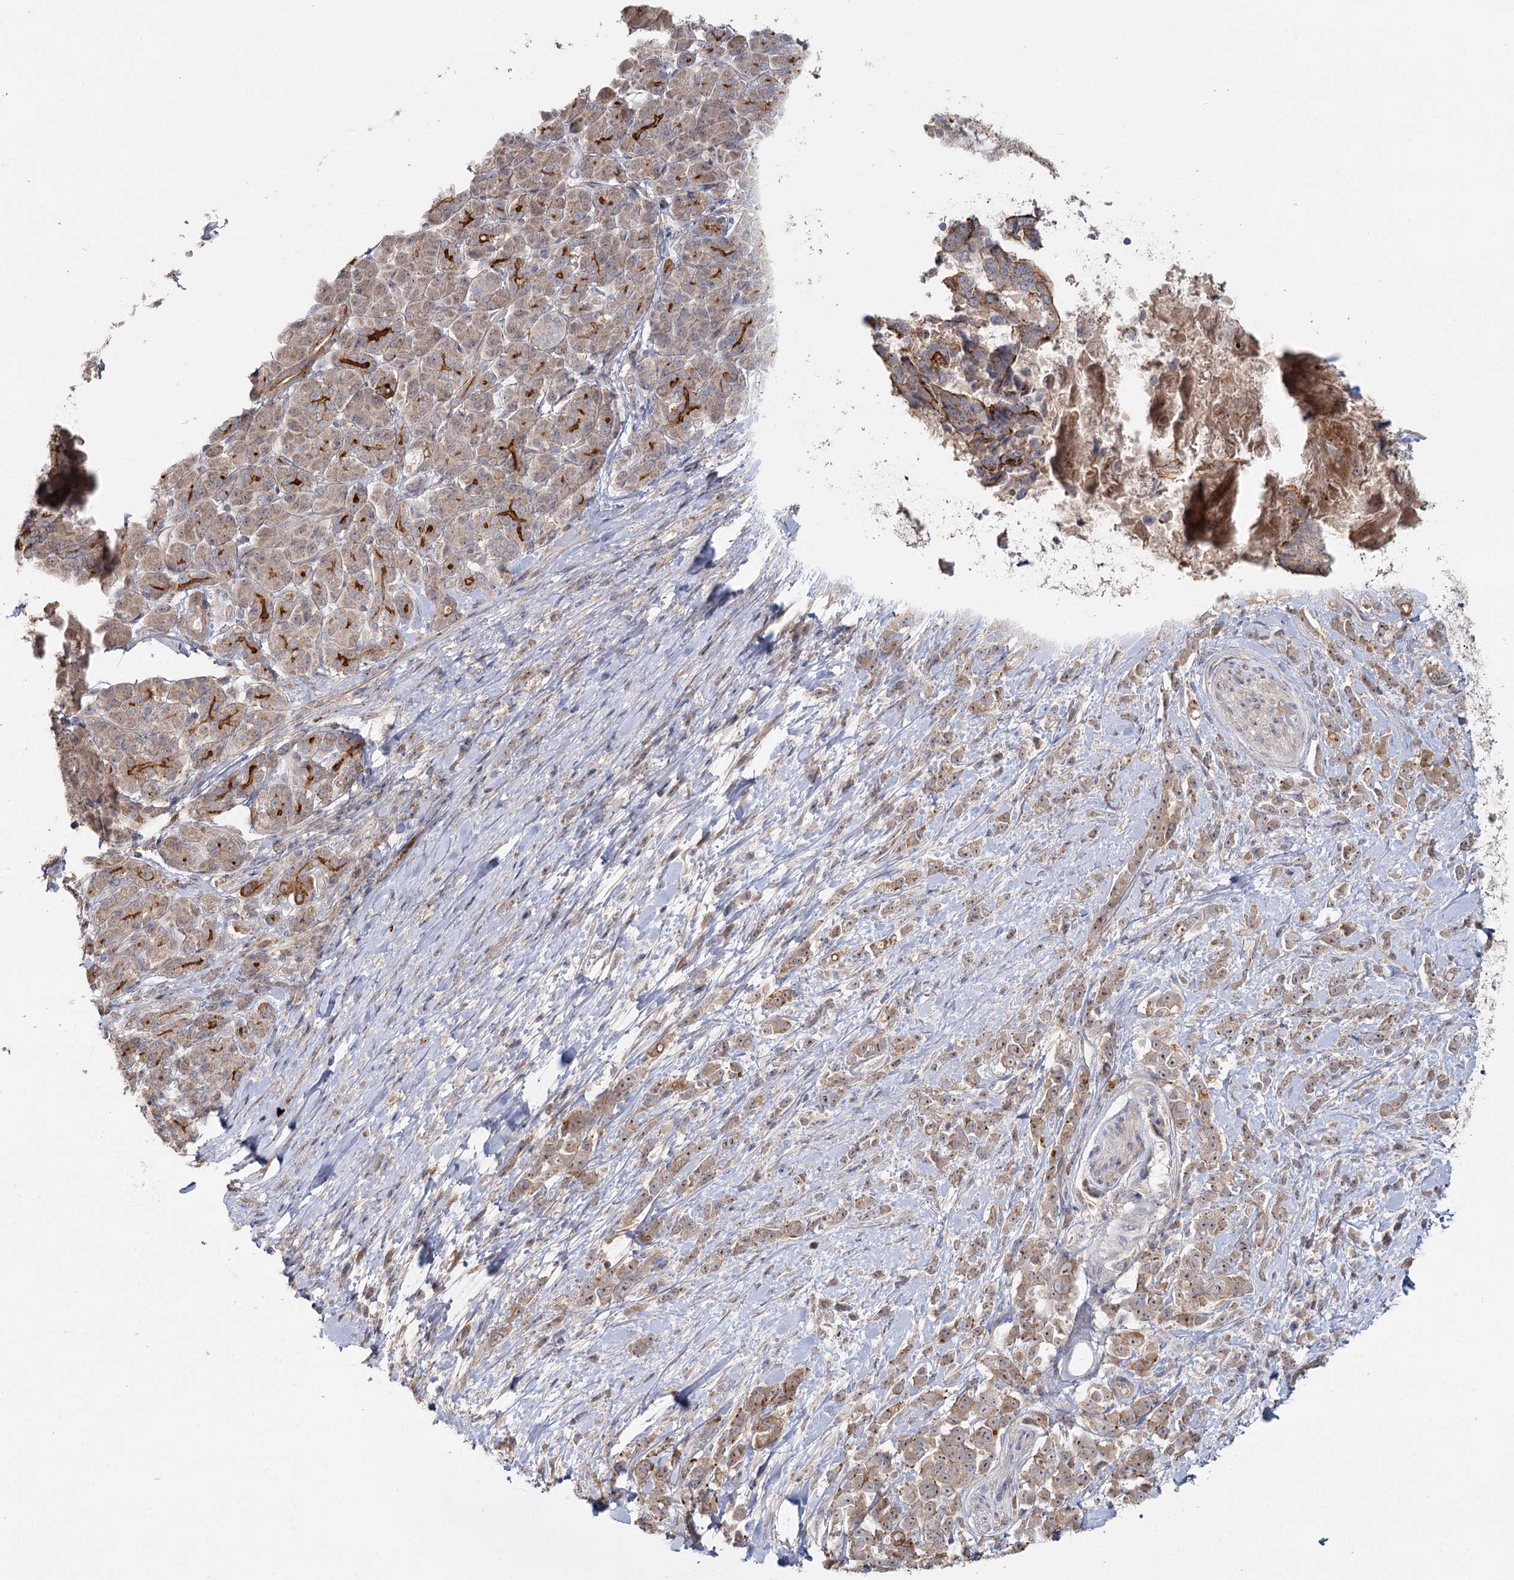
{"staining": {"intensity": "weak", "quantity": ">75%", "location": "cytoplasmic/membranous,nuclear"}, "tissue": "pancreatic cancer", "cell_type": "Tumor cells", "image_type": "cancer", "snomed": [{"axis": "morphology", "description": "Normal tissue, NOS"}, {"axis": "morphology", "description": "Adenocarcinoma, NOS"}, {"axis": "topography", "description": "Pancreas"}], "caption": "Pancreatic adenocarcinoma stained with a brown dye exhibits weak cytoplasmic/membranous and nuclear positive positivity in approximately >75% of tumor cells.", "gene": "ANGPTL5", "patient": {"sex": "female", "age": 64}}